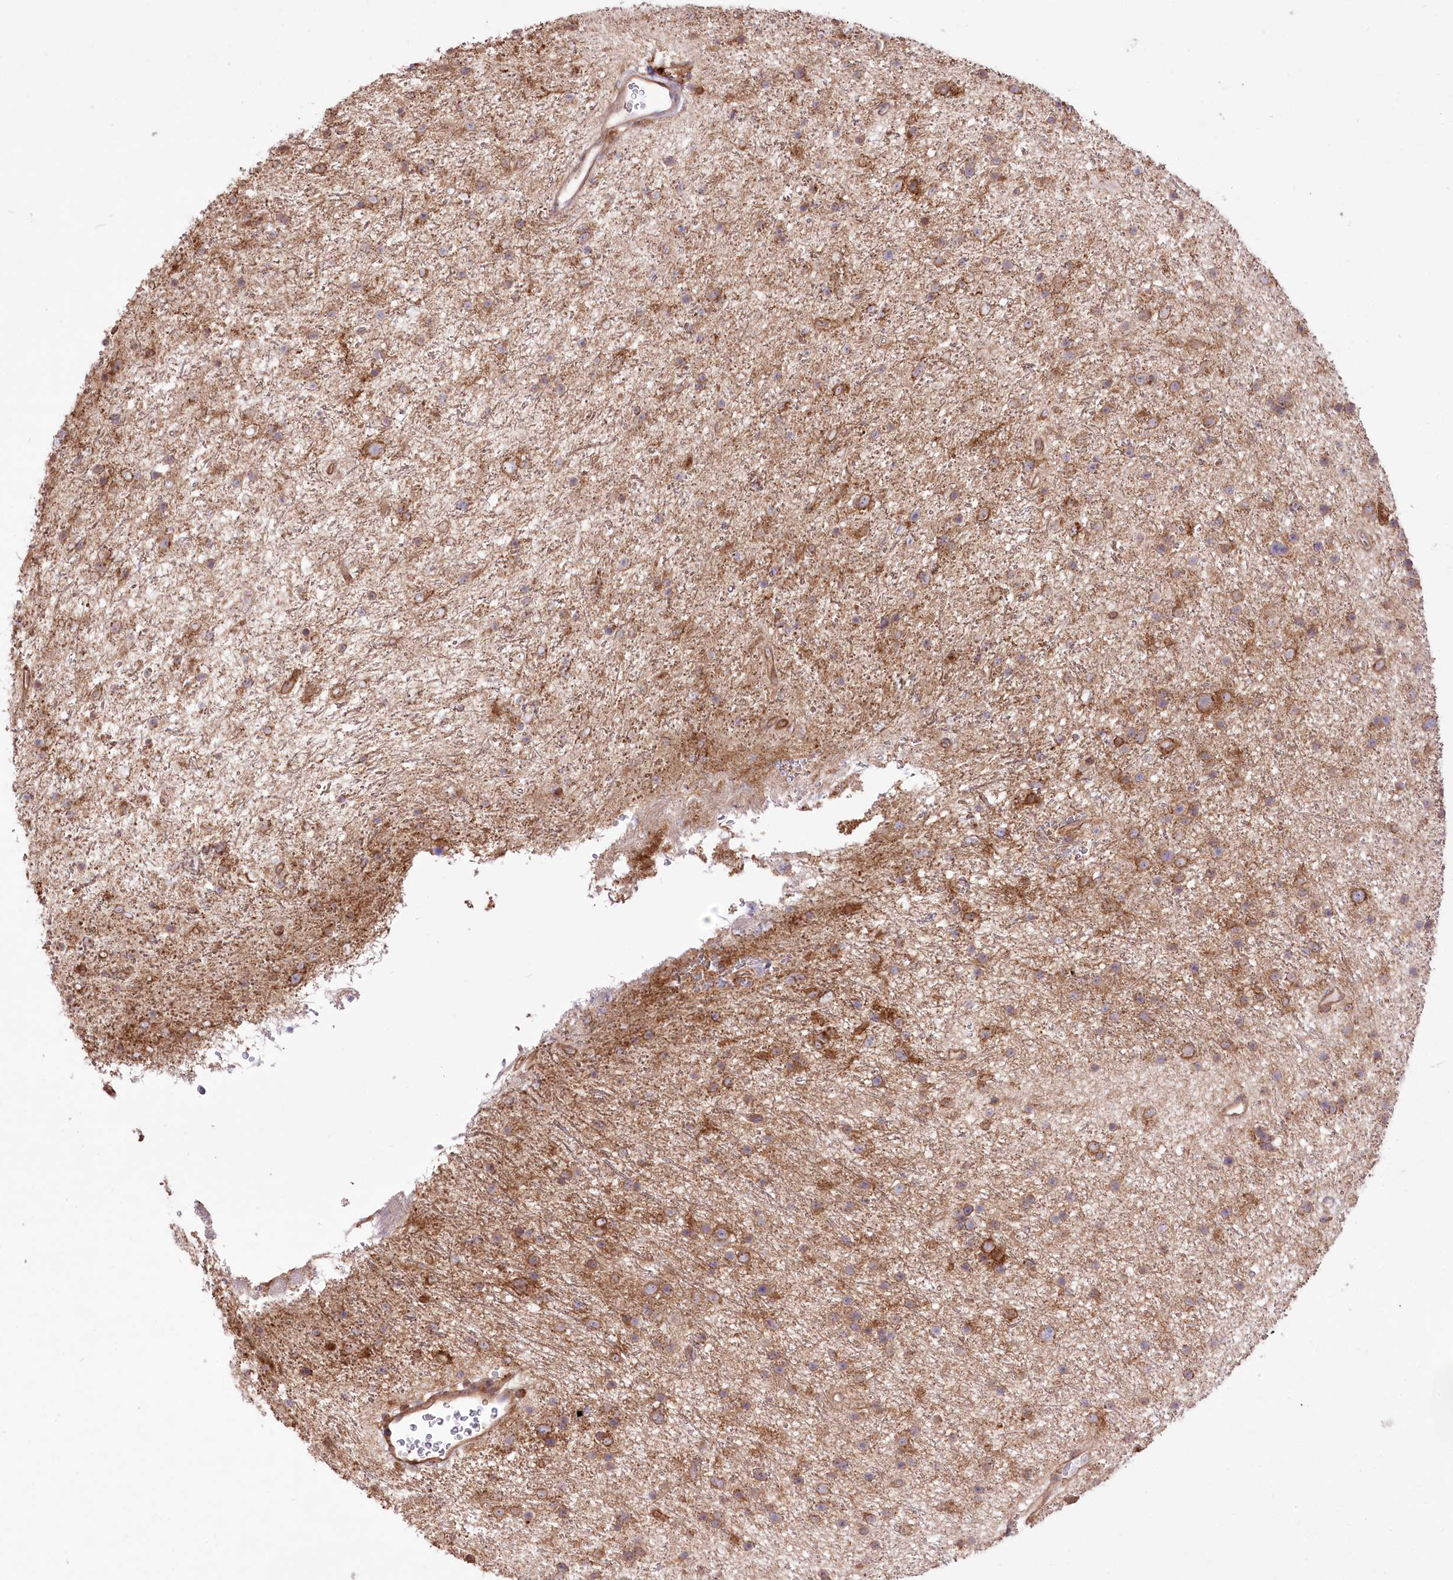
{"staining": {"intensity": "moderate", "quantity": "25%-75%", "location": "cytoplasmic/membranous"}, "tissue": "glioma", "cell_type": "Tumor cells", "image_type": "cancer", "snomed": [{"axis": "morphology", "description": "Glioma, malignant, Low grade"}, {"axis": "topography", "description": "Cerebral cortex"}], "caption": "Glioma stained for a protein (brown) demonstrates moderate cytoplasmic/membranous positive staining in about 25%-75% of tumor cells.", "gene": "XYLB", "patient": {"sex": "female", "age": 39}}